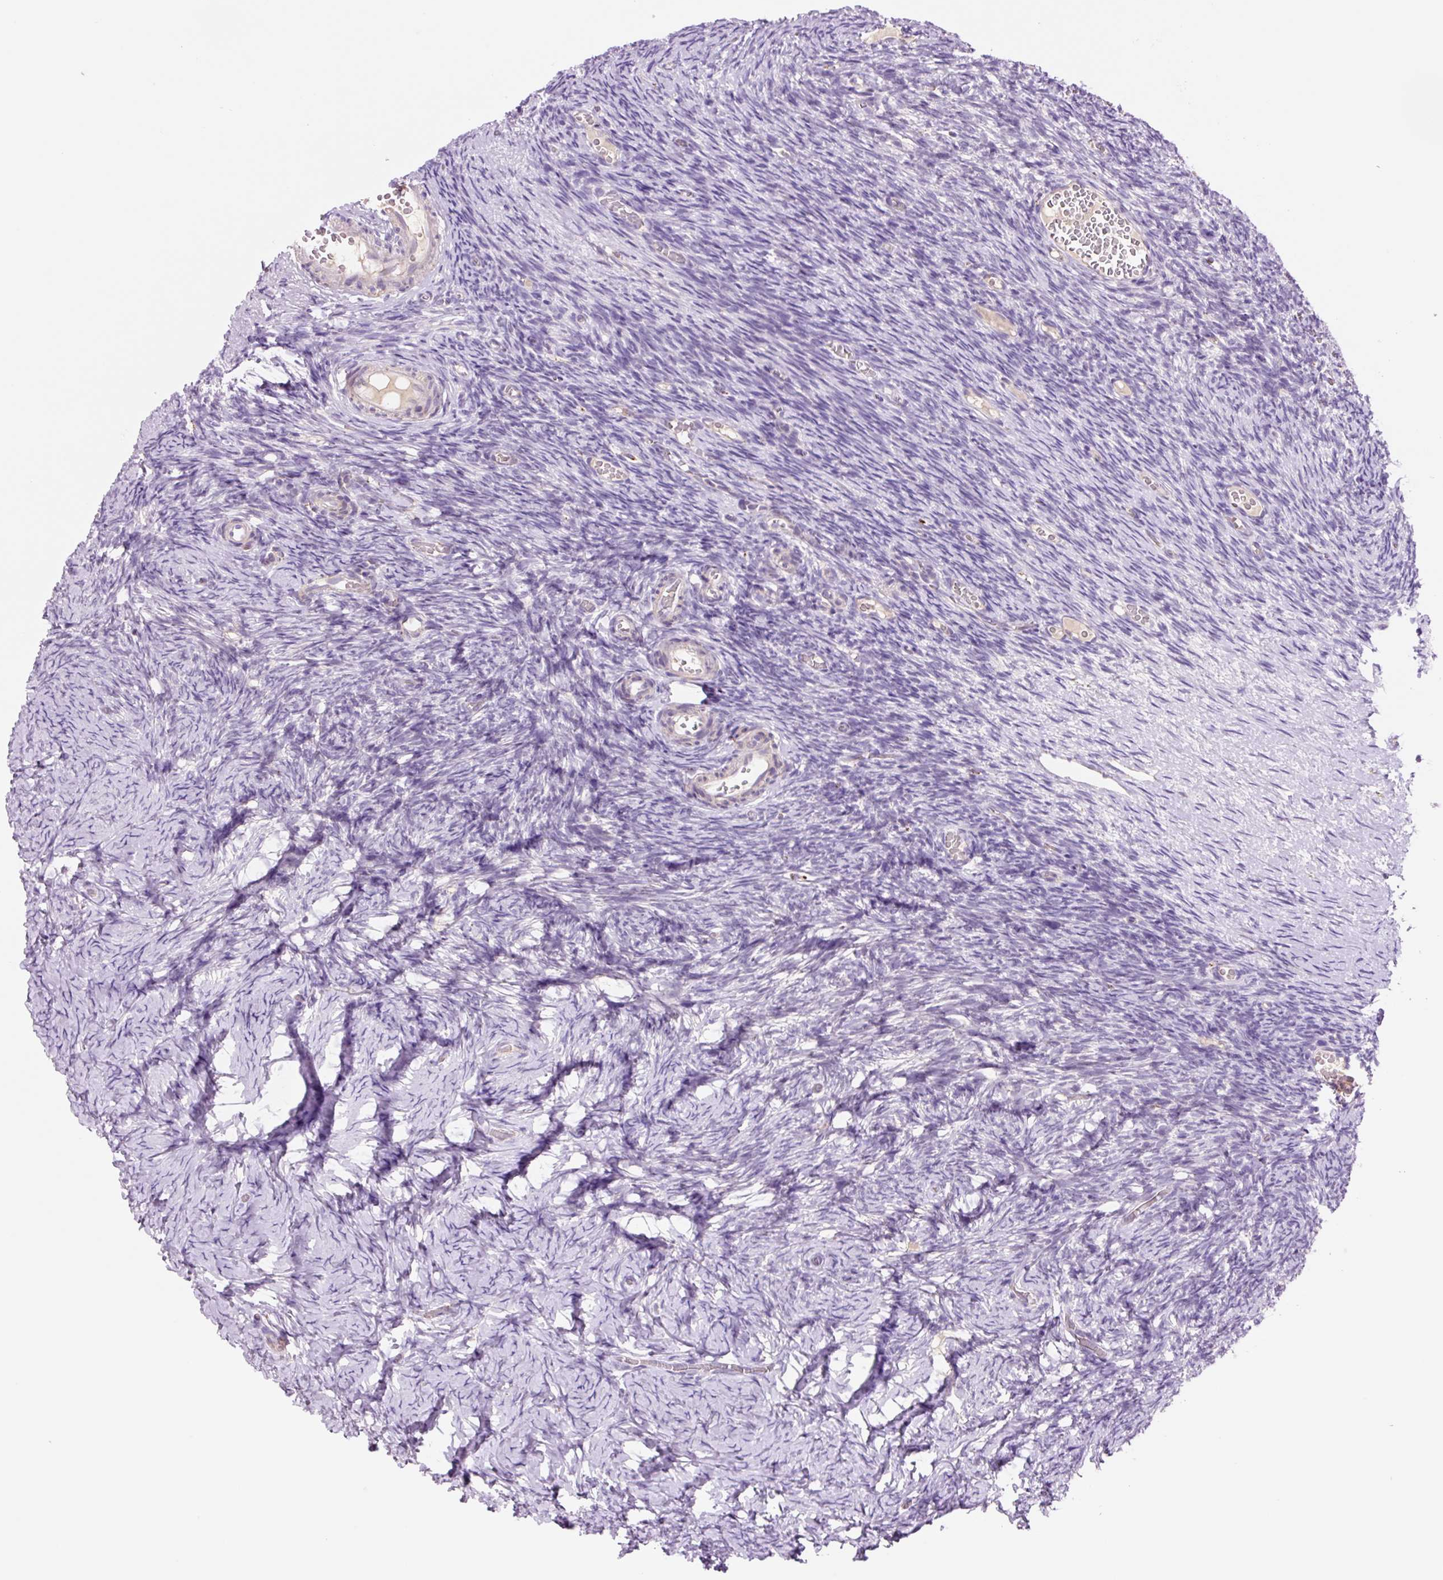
{"staining": {"intensity": "moderate", "quantity": "<25%", "location": "cytoplasmic/membranous"}, "tissue": "ovary", "cell_type": "Follicle cells", "image_type": "normal", "snomed": [{"axis": "morphology", "description": "Normal tissue, NOS"}, {"axis": "topography", "description": "Ovary"}], "caption": "Approximately <25% of follicle cells in unremarkable human ovary show moderate cytoplasmic/membranous protein positivity as visualized by brown immunohistochemical staining.", "gene": "PCK2", "patient": {"sex": "female", "age": 39}}